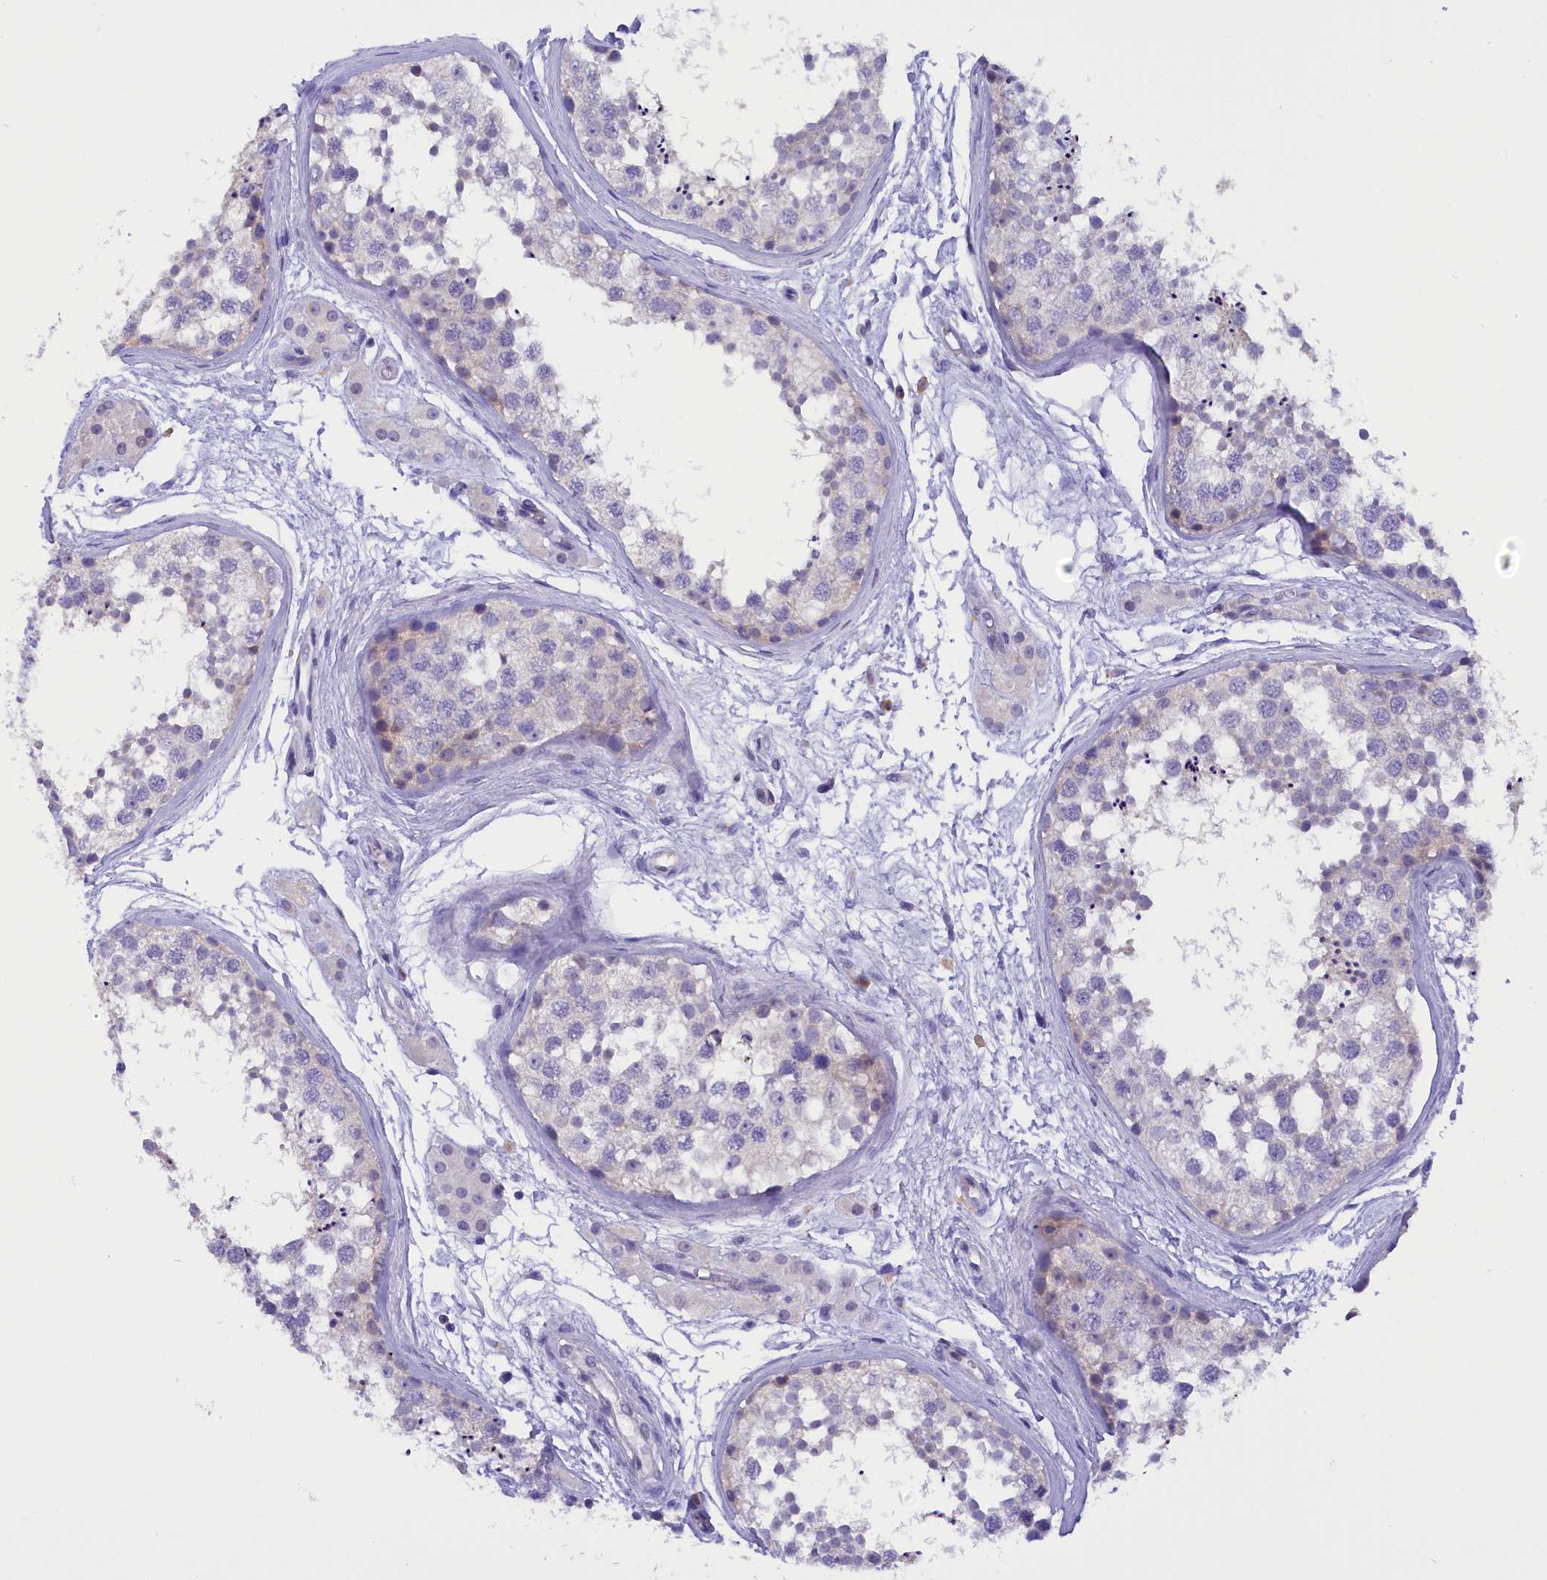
{"staining": {"intensity": "negative", "quantity": "none", "location": "none"}, "tissue": "testis", "cell_type": "Cells in seminiferous ducts", "image_type": "normal", "snomed": [{"axis": "morphology", "description": "Normal tissue, NOS"}, {"axis": "topography", "description": "Testis"}], "caption": "This is a micrograph of IHC staining of benign testis, which shows no expression in cells in seminiferous ducts.", "gene": "COL6A5", "patient": {"sex": "male", "age": 56}}